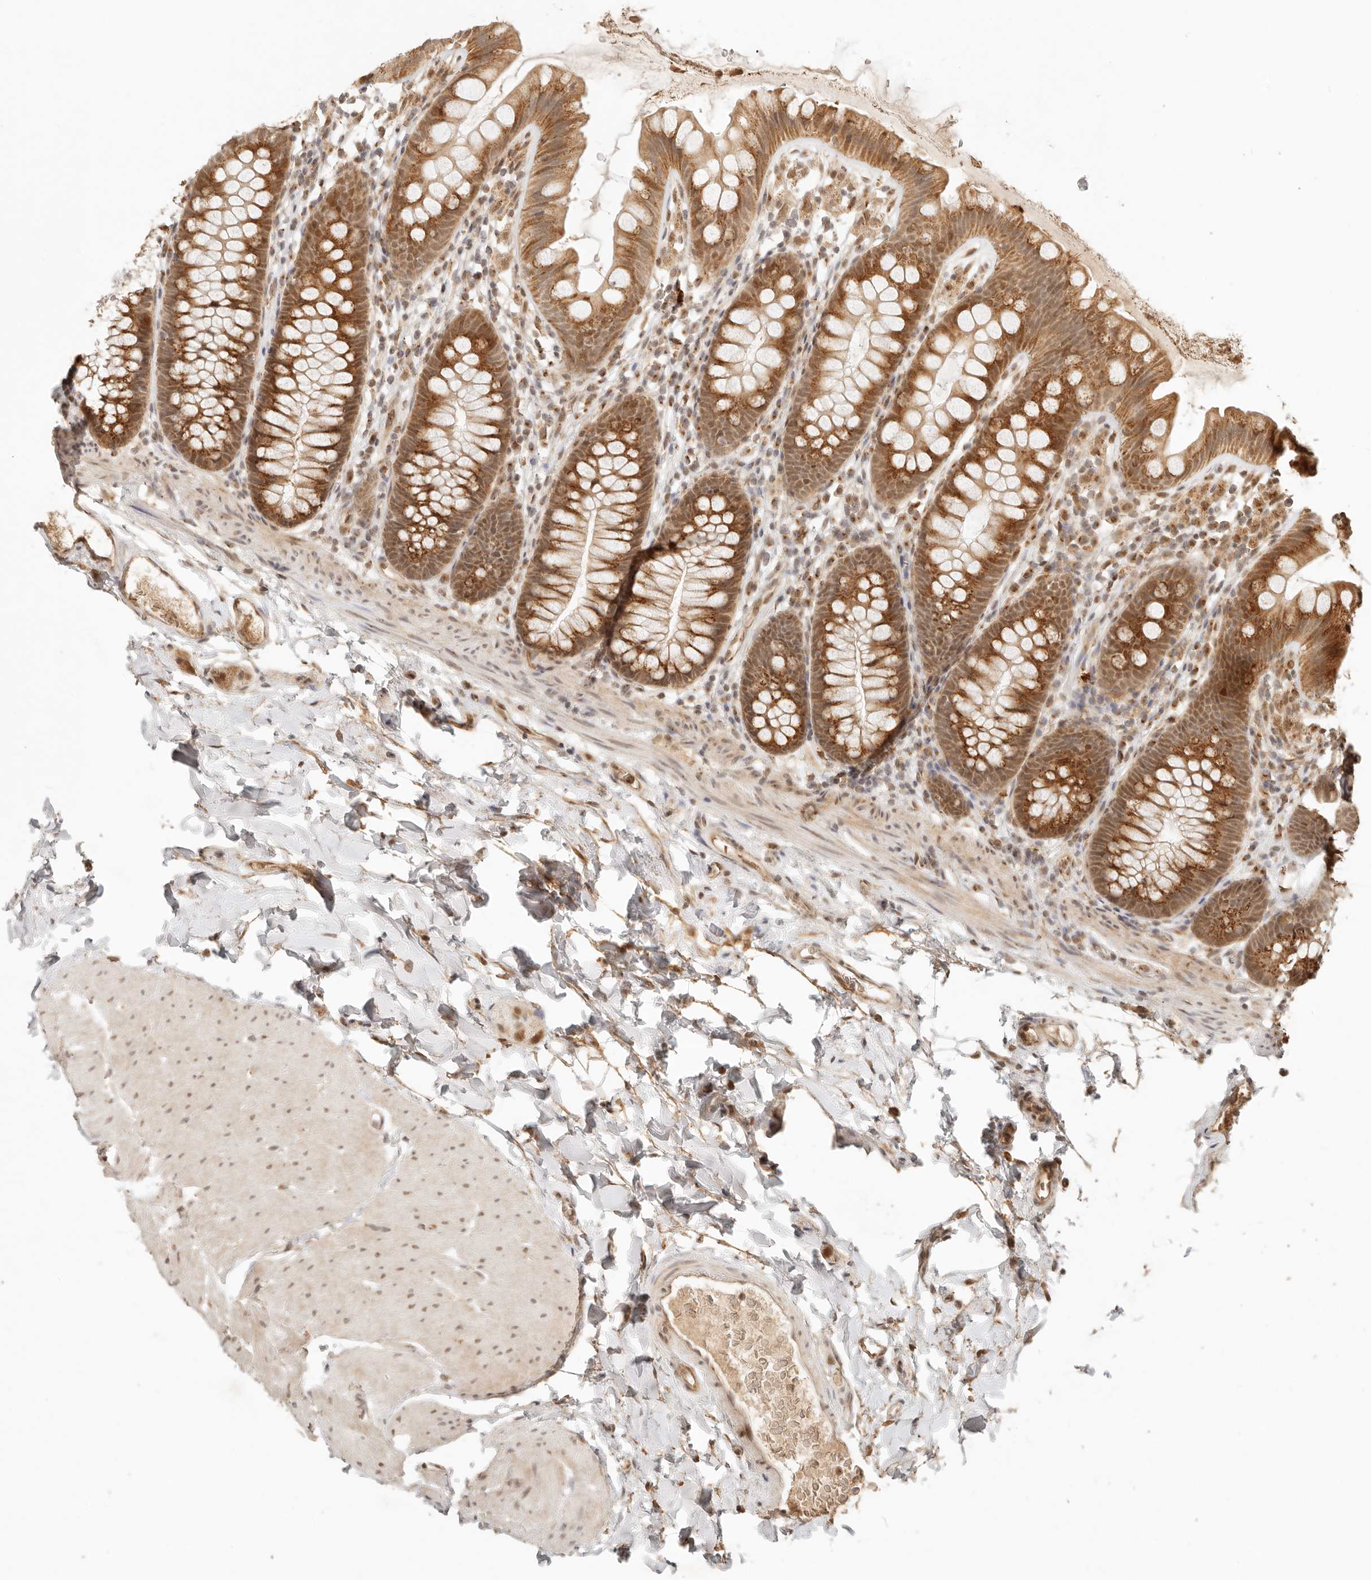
{"staining": {"intensity": "moderate", "quantity": ">75%", "location": "cytoplasmic/membranous"}, "tissue": "colon", "cell_type": "Endothelial cells", "image_type": "normal", "snomed": [{"axis": "morphology", "description": "Normal tissue, NOS"}, {"axis": "topography", "description": "Colon"}], "caption": "The micrograph demonstrates staining of benign colon, revealing moderate cytoplasmic/membranous protein expression (brown color) within endothelial cells. (DAB (3,3'-diaminobenzidine) IHC, brown staining for protein, blue staining for nuclei).", "gene": "INTS11", "patient": {"sex": "female", "age": 62}}